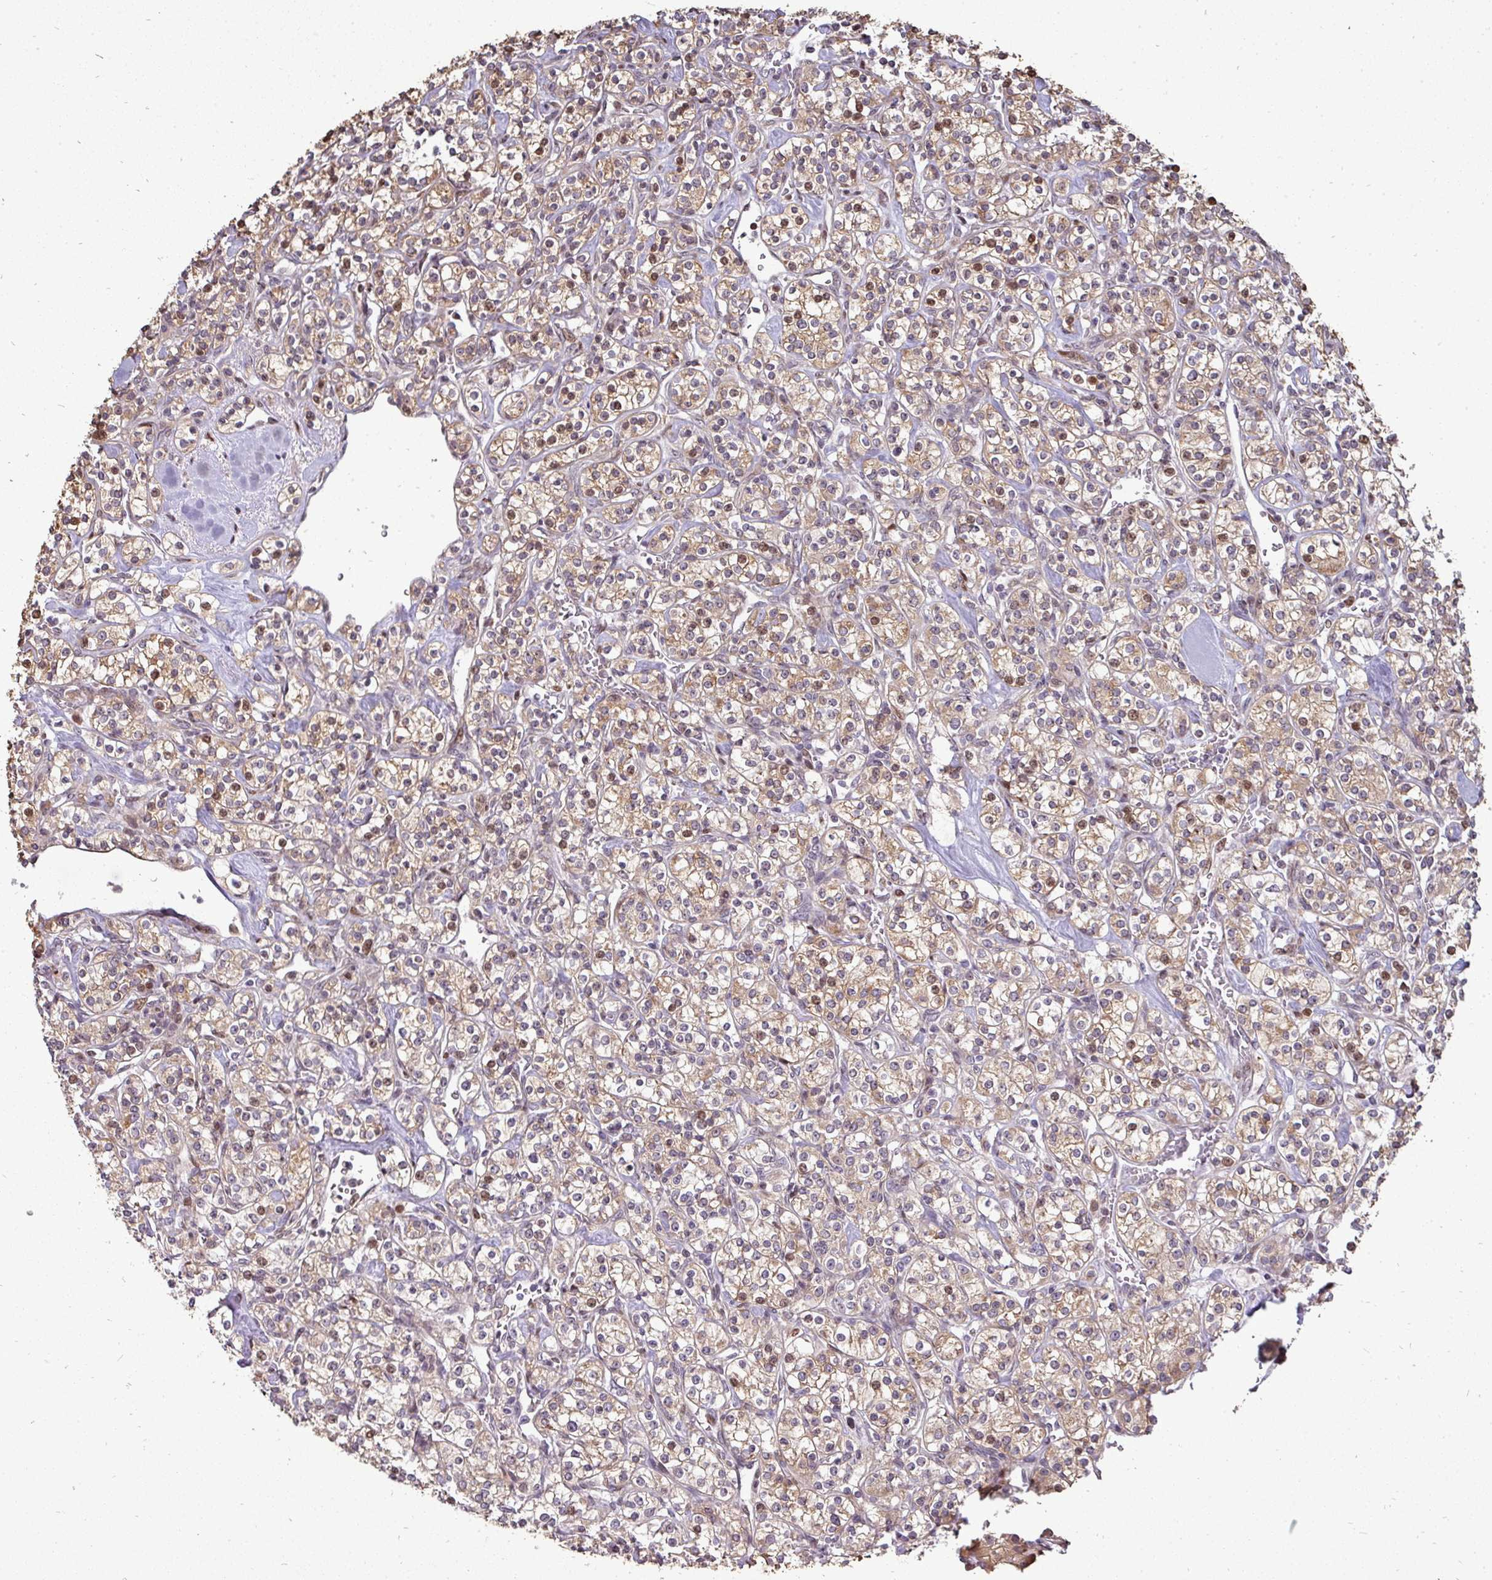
{"staining": {"intensity": "moderate", "quantity": "25%-75%", "location": "cytoplasmic/membranous"}, "tissue": "renal cancer", "cell_type": "Tumor cells", "image_type": "cancer", "snomed": [{"axis": "morphology", "description": "Adenocarcinoma, NOS"}, {"axis": "topography", "description": "Kidney"}], "caption": "Renal cancer was stained to show a protein in brown. There is medium levels of moderate cytoplasmic/membranous positivity in approximately 25%-75% of tumor cells.", "gene": "PATZ1", "patient": {"sex": "male", "age": 77}}